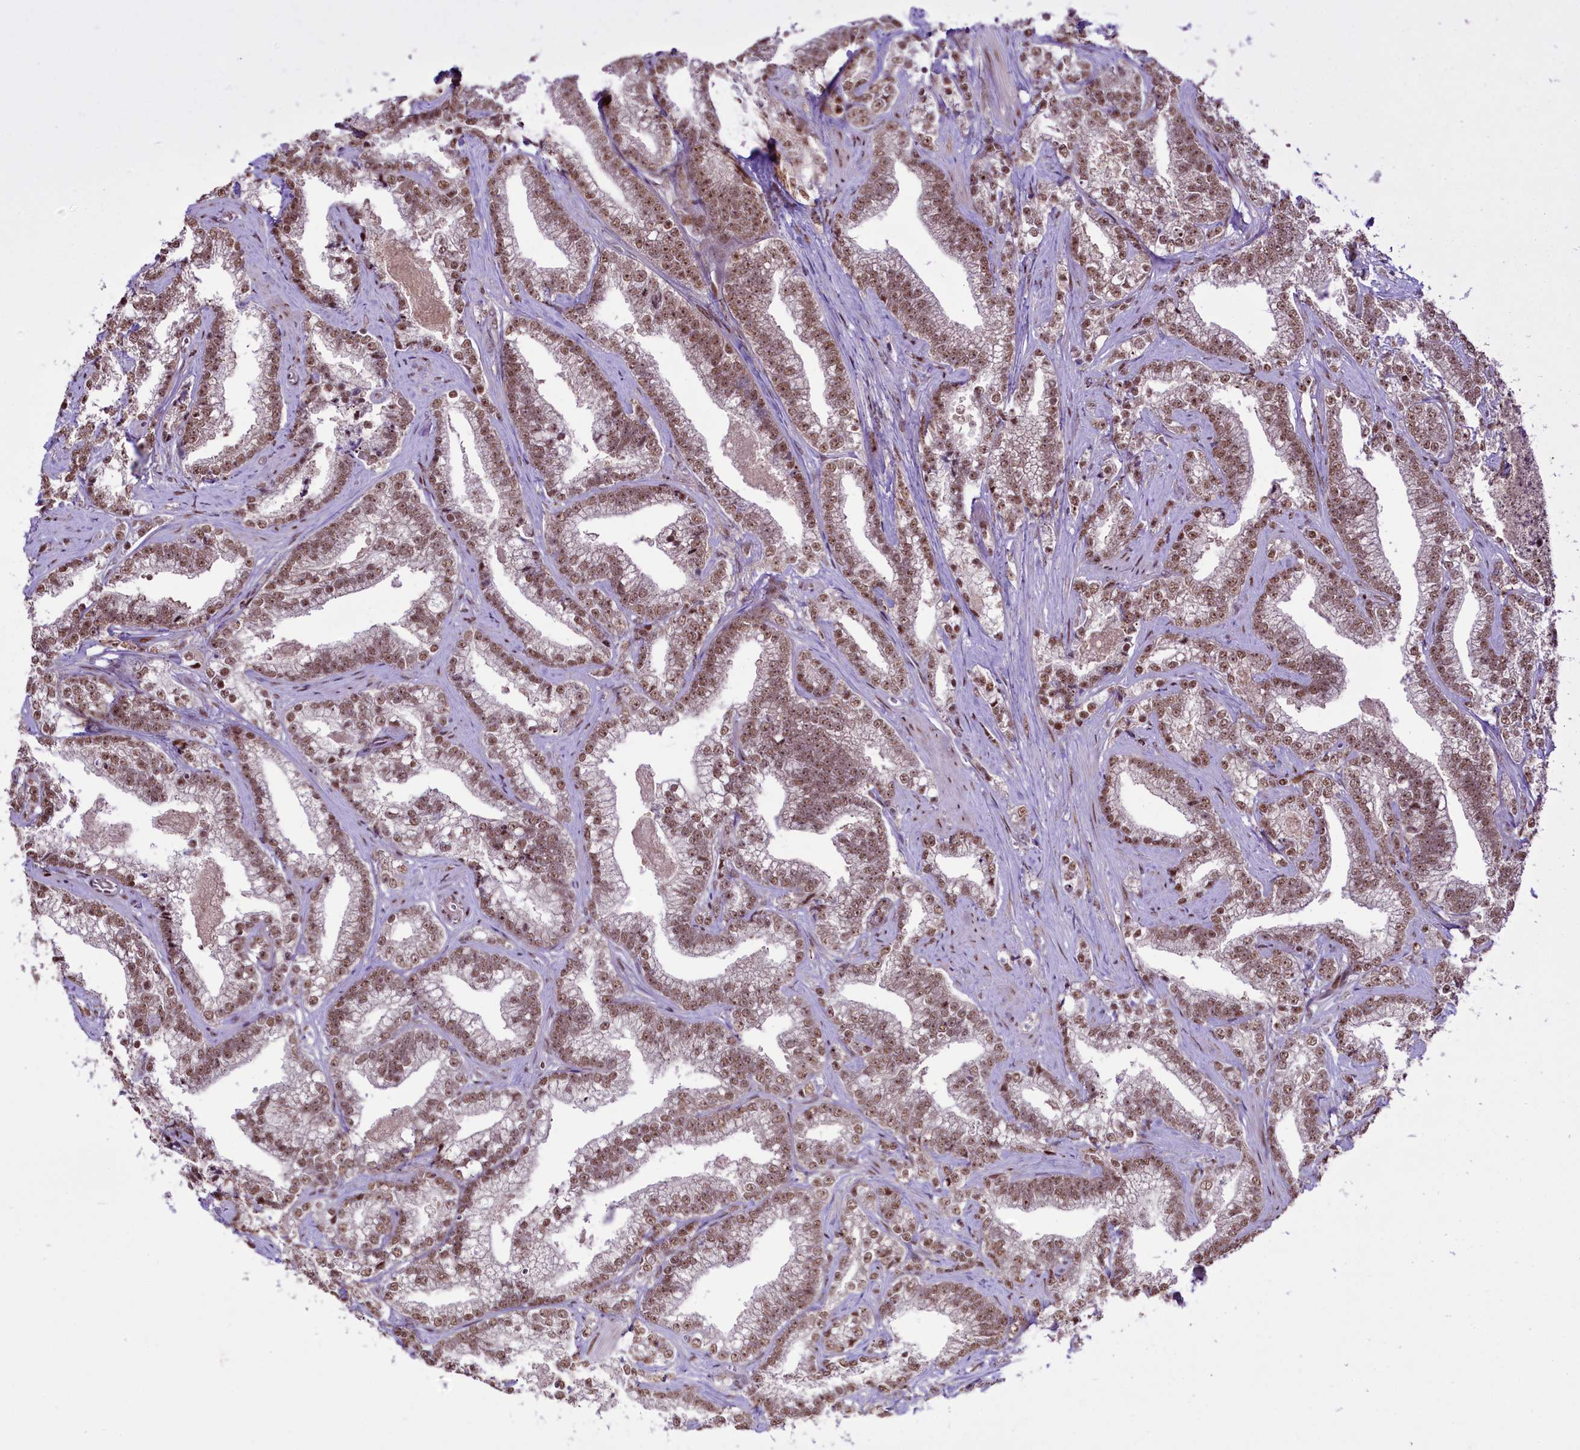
{"staining": {"intensity": "moderate", "quantity": ">75%", "location": "nuclear"}, "tissue": "prostate cancer", "cell_type": "Tumor cells", "image_type": "cancer", "snomed": [{"axis": "morphology", "description": "Adenocarcinoma, High grade"}, {"axis": "topography", "description": "Prostate and seminal vesicle, NOS"}], "caption": "Adenocarcinoma (high-grade) (prostate) tissue exhibits moderate nuclear staining in about >75% of tumor cells", "gene": "ANKS3", "patient": {"sex": "male", "age": 67}}